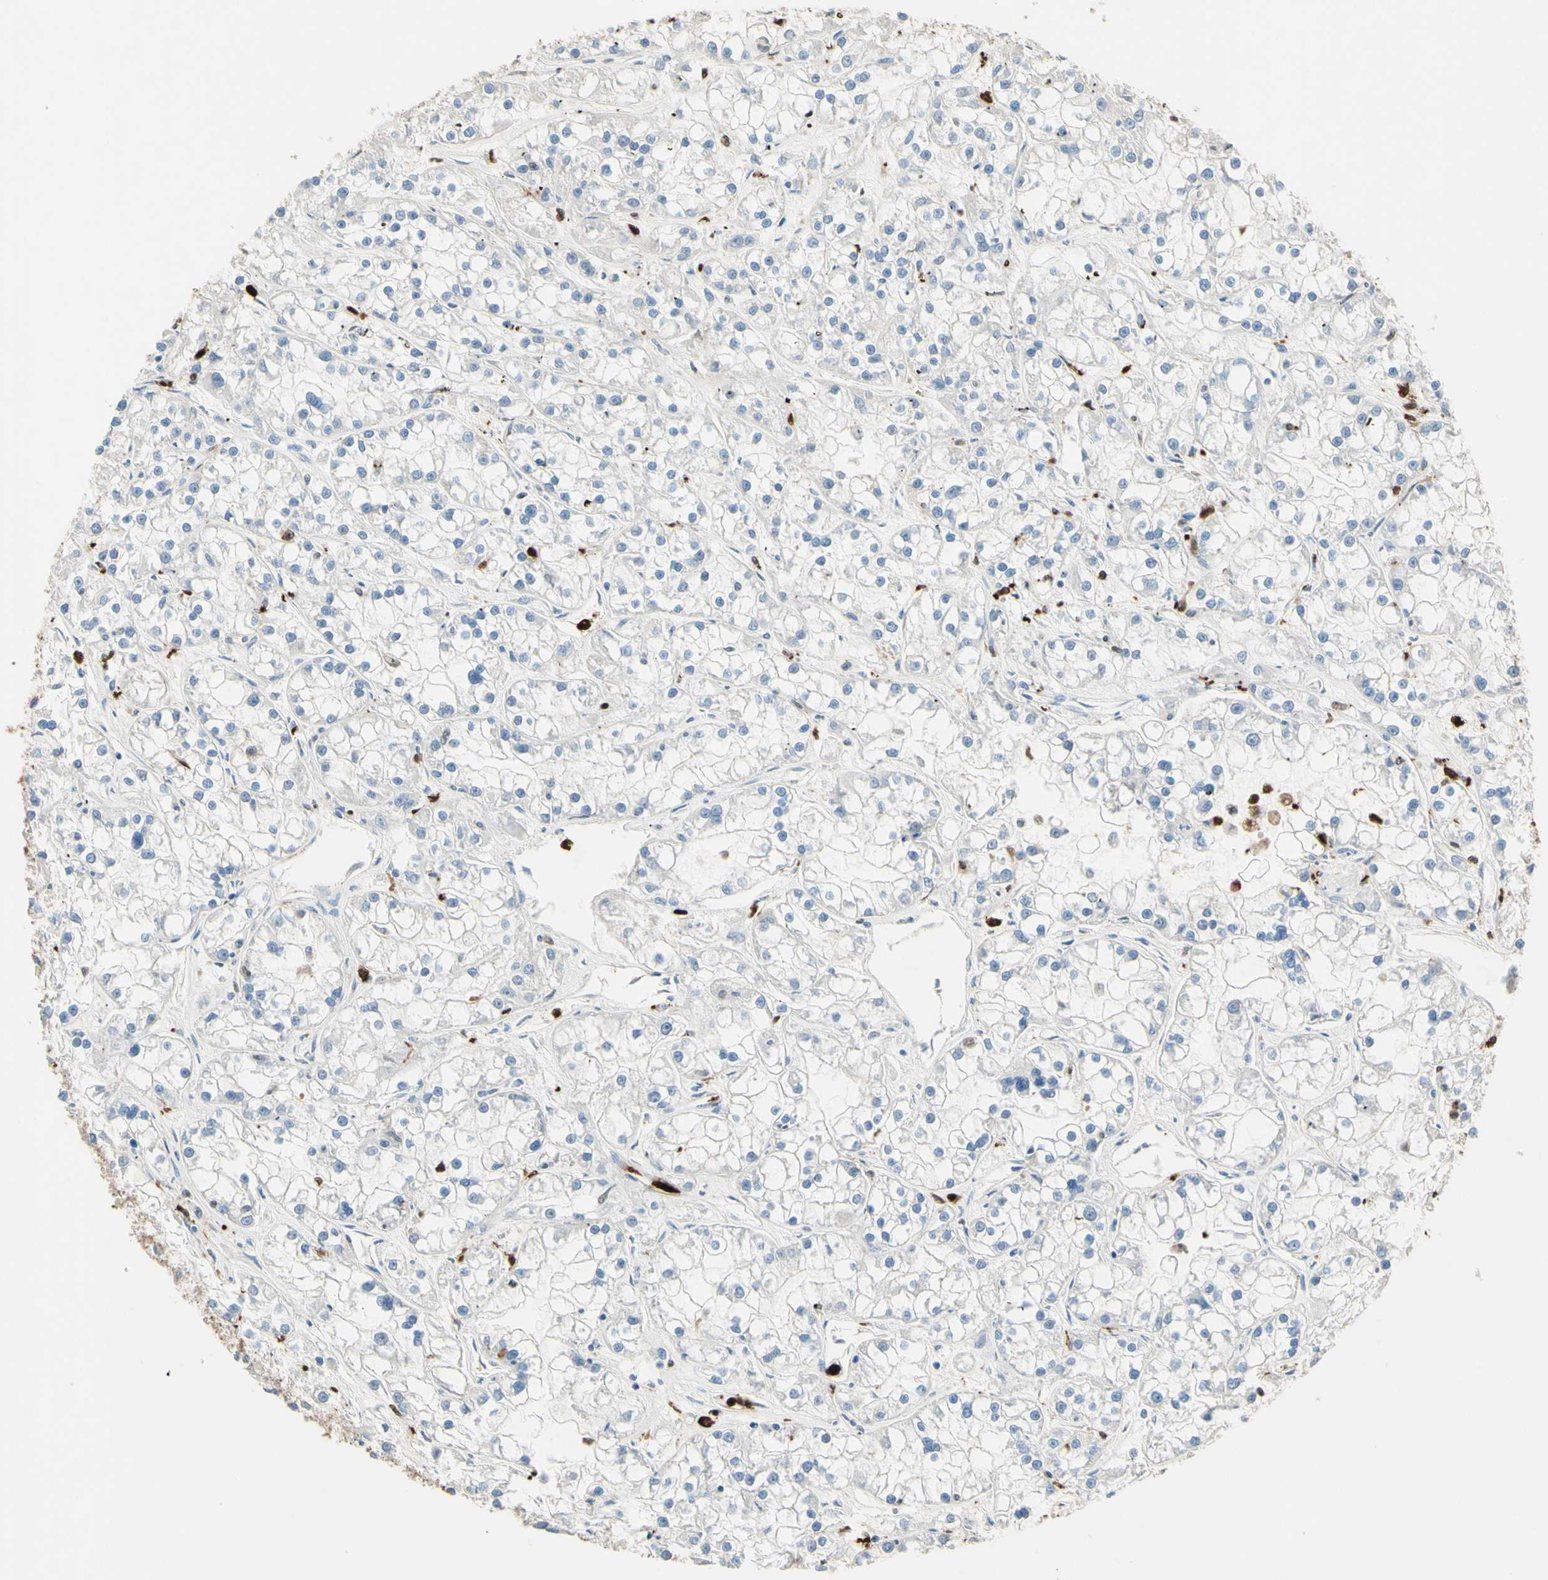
{"staining": {"intensity": "negative", "quantity": "none", "location": "none"}, "tissue": "renal cancer", "cell_type": "Tumor cells", "image_type": "cancer", "snomed": [{"axis": "morphology", "description": "Adenocarcinoma, NOS"}, {"axis": "topography", "description": "Kidney"}], "caption": "Protein analysis of renal adenocarcinoma exhibits no significant positivity in tumor cells.", "gene": "NFKBIZ", "patient": {"sex": "female", "age": 52}}